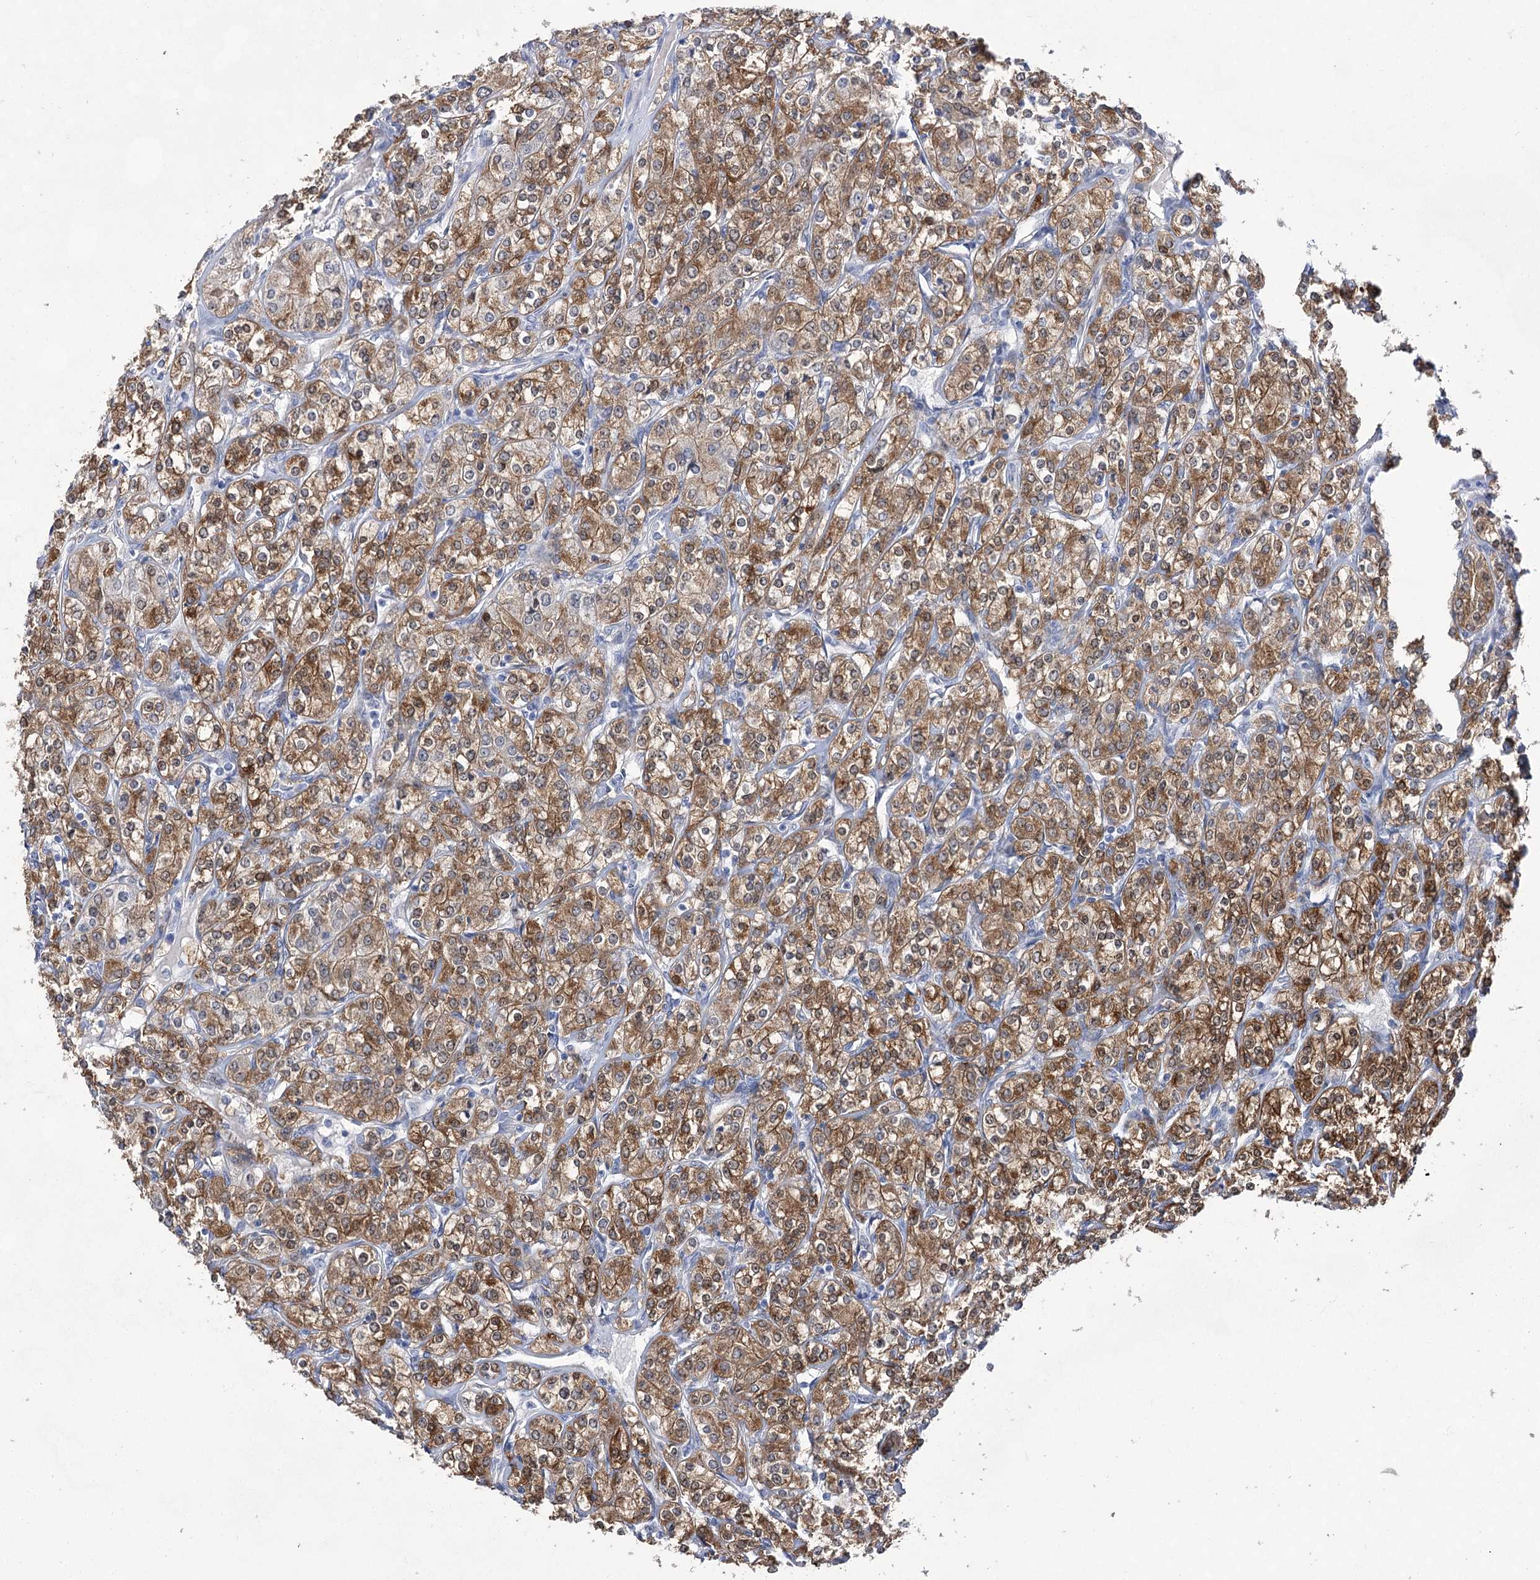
{"staining": {"intensity": "moderate", "quantity": ">75%", "location": "cytoplasmic/membranous"}, "tissue": "renal cancer", "cell_type": "Tumor cells", "image_type": "cancer", "snomed": [{"axis": "morphology", "description": "Adenocarcinoma, NOS"}, {"axis": "topography", "description": "Kidney"}], "caption": "A medium amount of moderate cytoplasmic/membranous expression is identified in about >75% of tumor cells in renal cancer tissue. The staining is performed using DAB brown chromogen to label protein expression. The nuclei are counter-stained blue using hematoxylin.", "gene": "UGDH", "patient": {"sex": "male", "age": 77}}